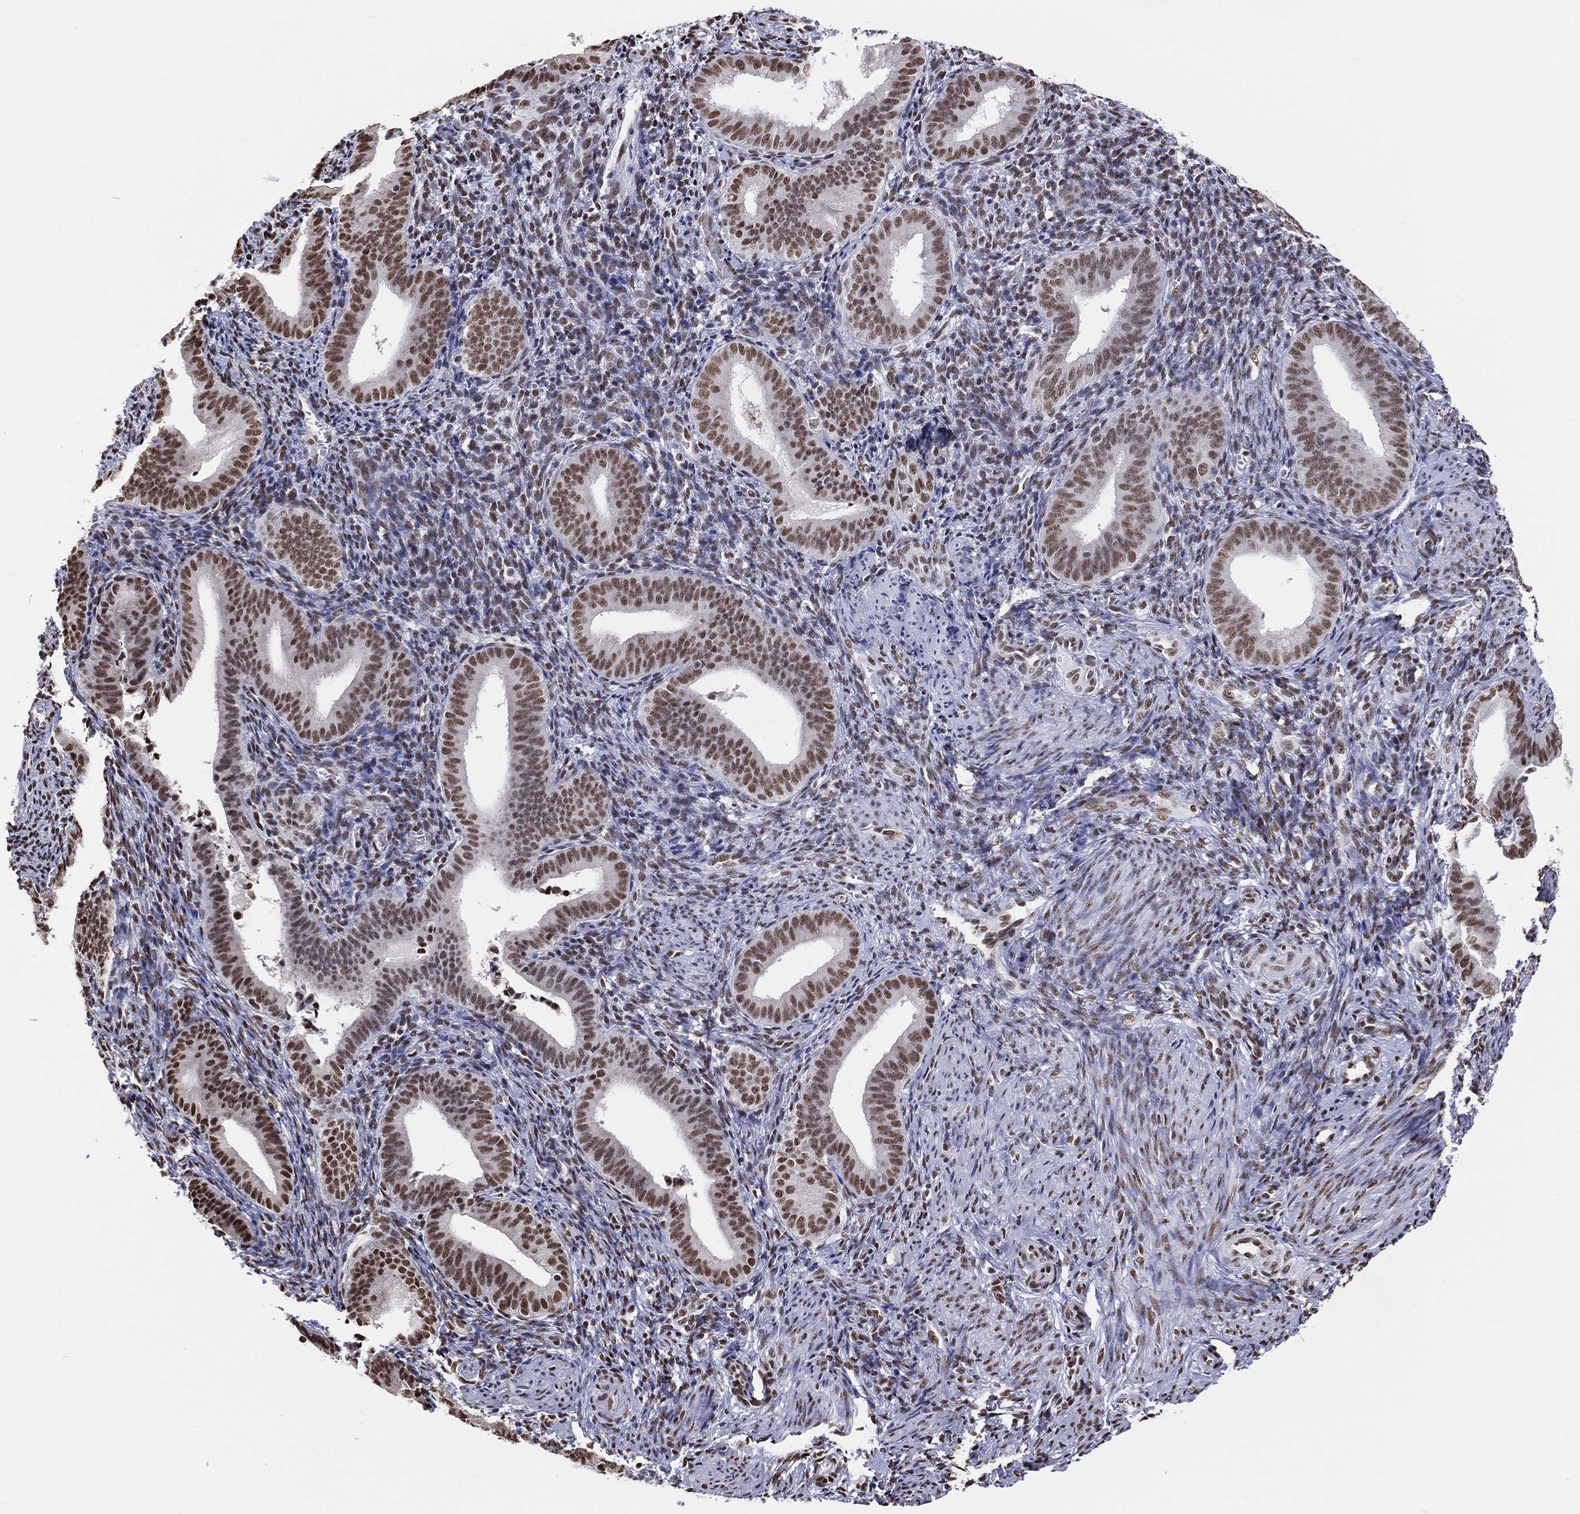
{"staining": {"intensity": "moderate", "quantity": "25%-75%", "location": "nuclear"}, "tissue": "endometrium", "cell_type": "Cells in endometrial stroma", "image_type": "normal", "snomed": [{"axis": "morphology", "description": "Normal tissue, NOS"}, {"axis": "topography", "description": "Endometrium"}], "caption": "IHC of unremarkable human endometrium reveals medium levels of moderate nuclear staining in about 25%-75% of cells in endometrial stroma. Immunohistochemistry (ihc) stains the protein of interest in brown and the nuclei are stained blue.", "gene": "ZNF7", "patient": {"sex": "female", "age": 42}}